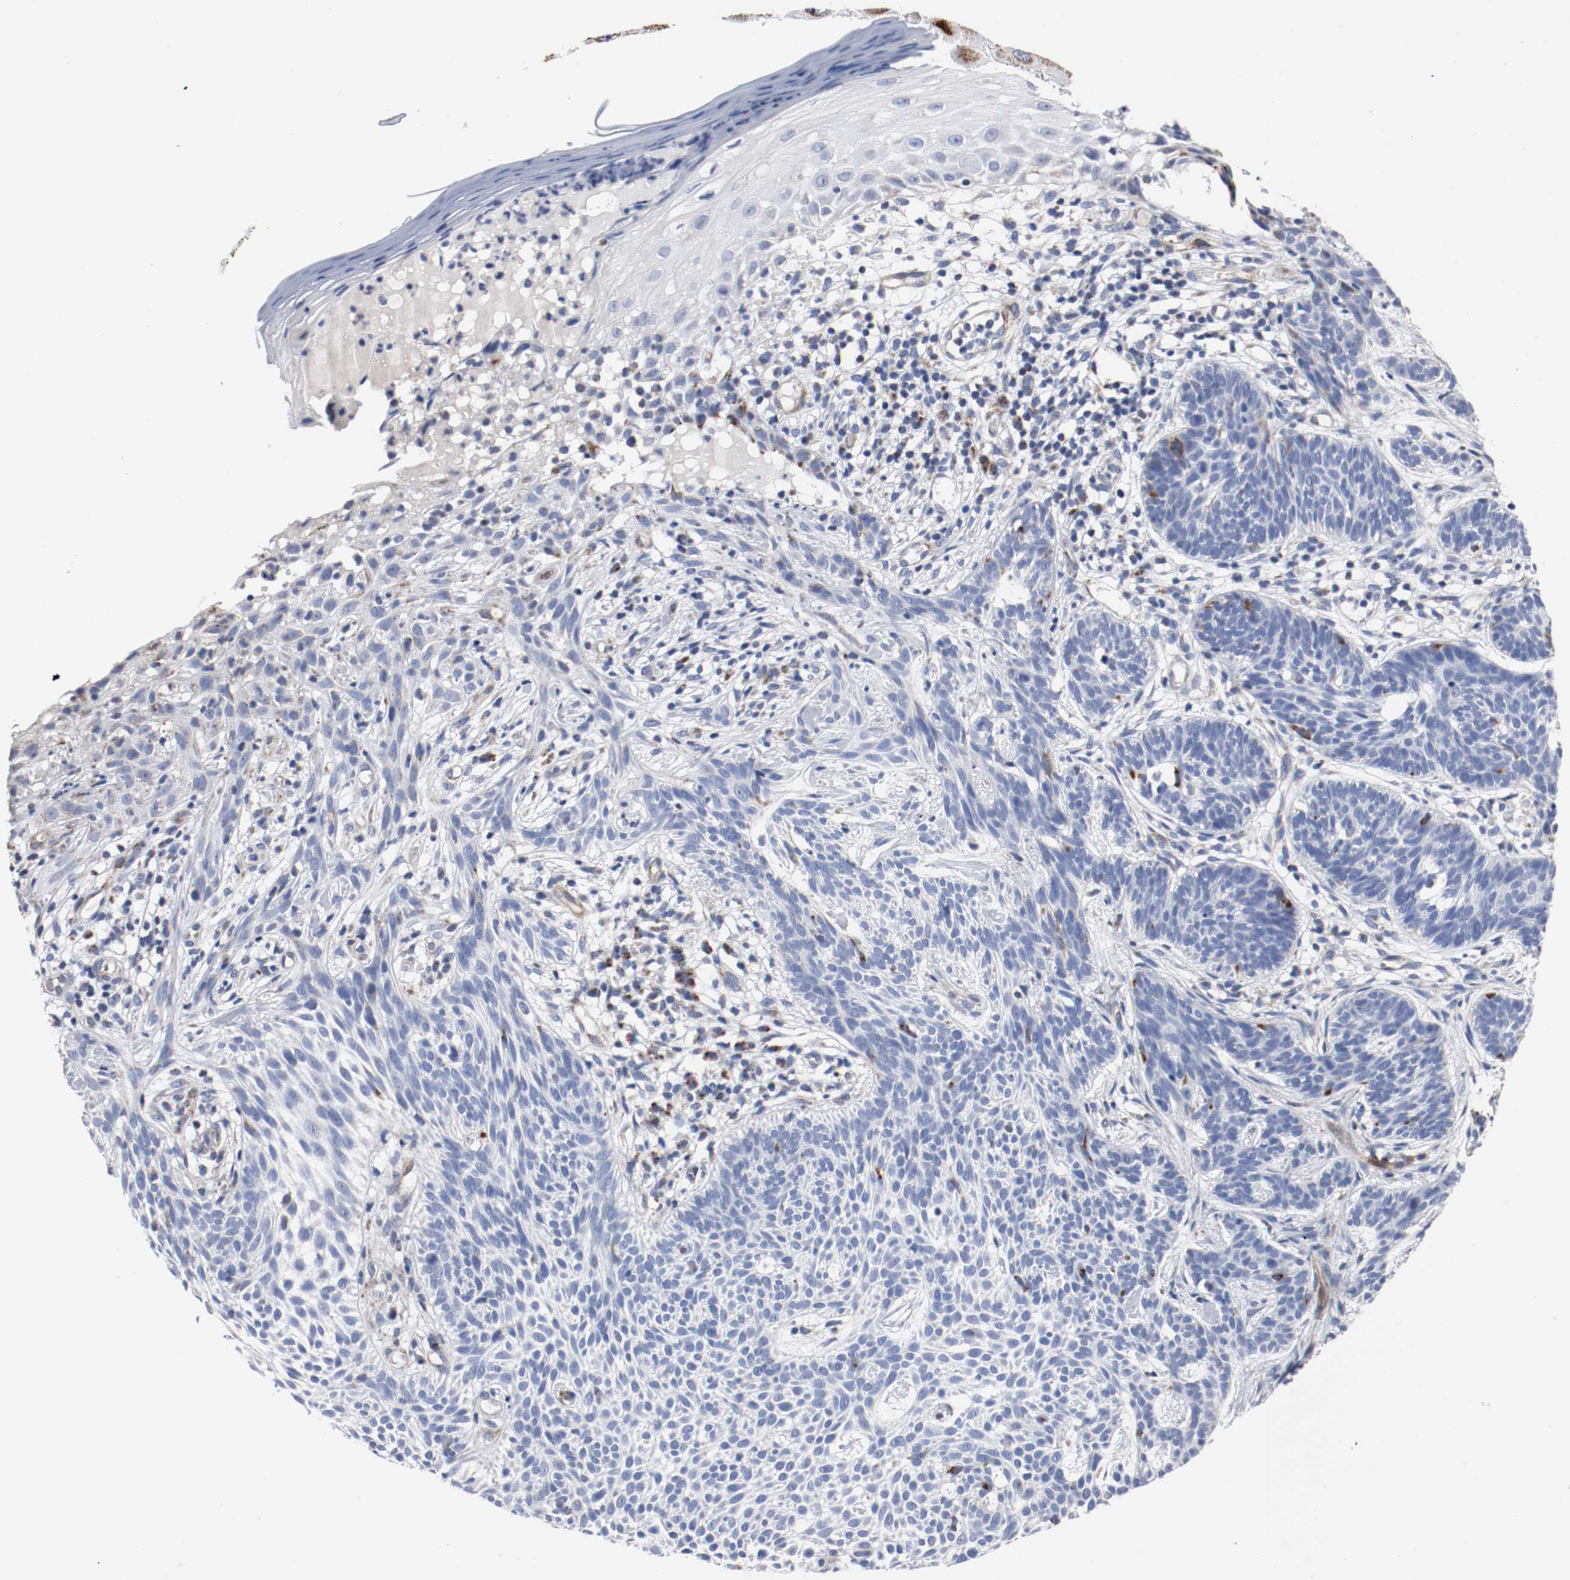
{"staining": {"intensity": "negative", "quantity": "none", "location": "none"}, "tissue": "skin cancer", "cell_type": "Tumor cells", "image_type": "cancer", "snomed": [{"axis": "morphology", "description": "Normal tissue, NOS"}, {"axis": "morphology", "description": "Basal cell carcinoma"}, {"axis": "topography", "description": "Skin"}], "caption": "Micrograph shows no significant protein staining in tumor cells of skin cancer (basal cell carcinoma).", "gene": "TUBD1", "patient": {"sex": "female", "age": 69}}